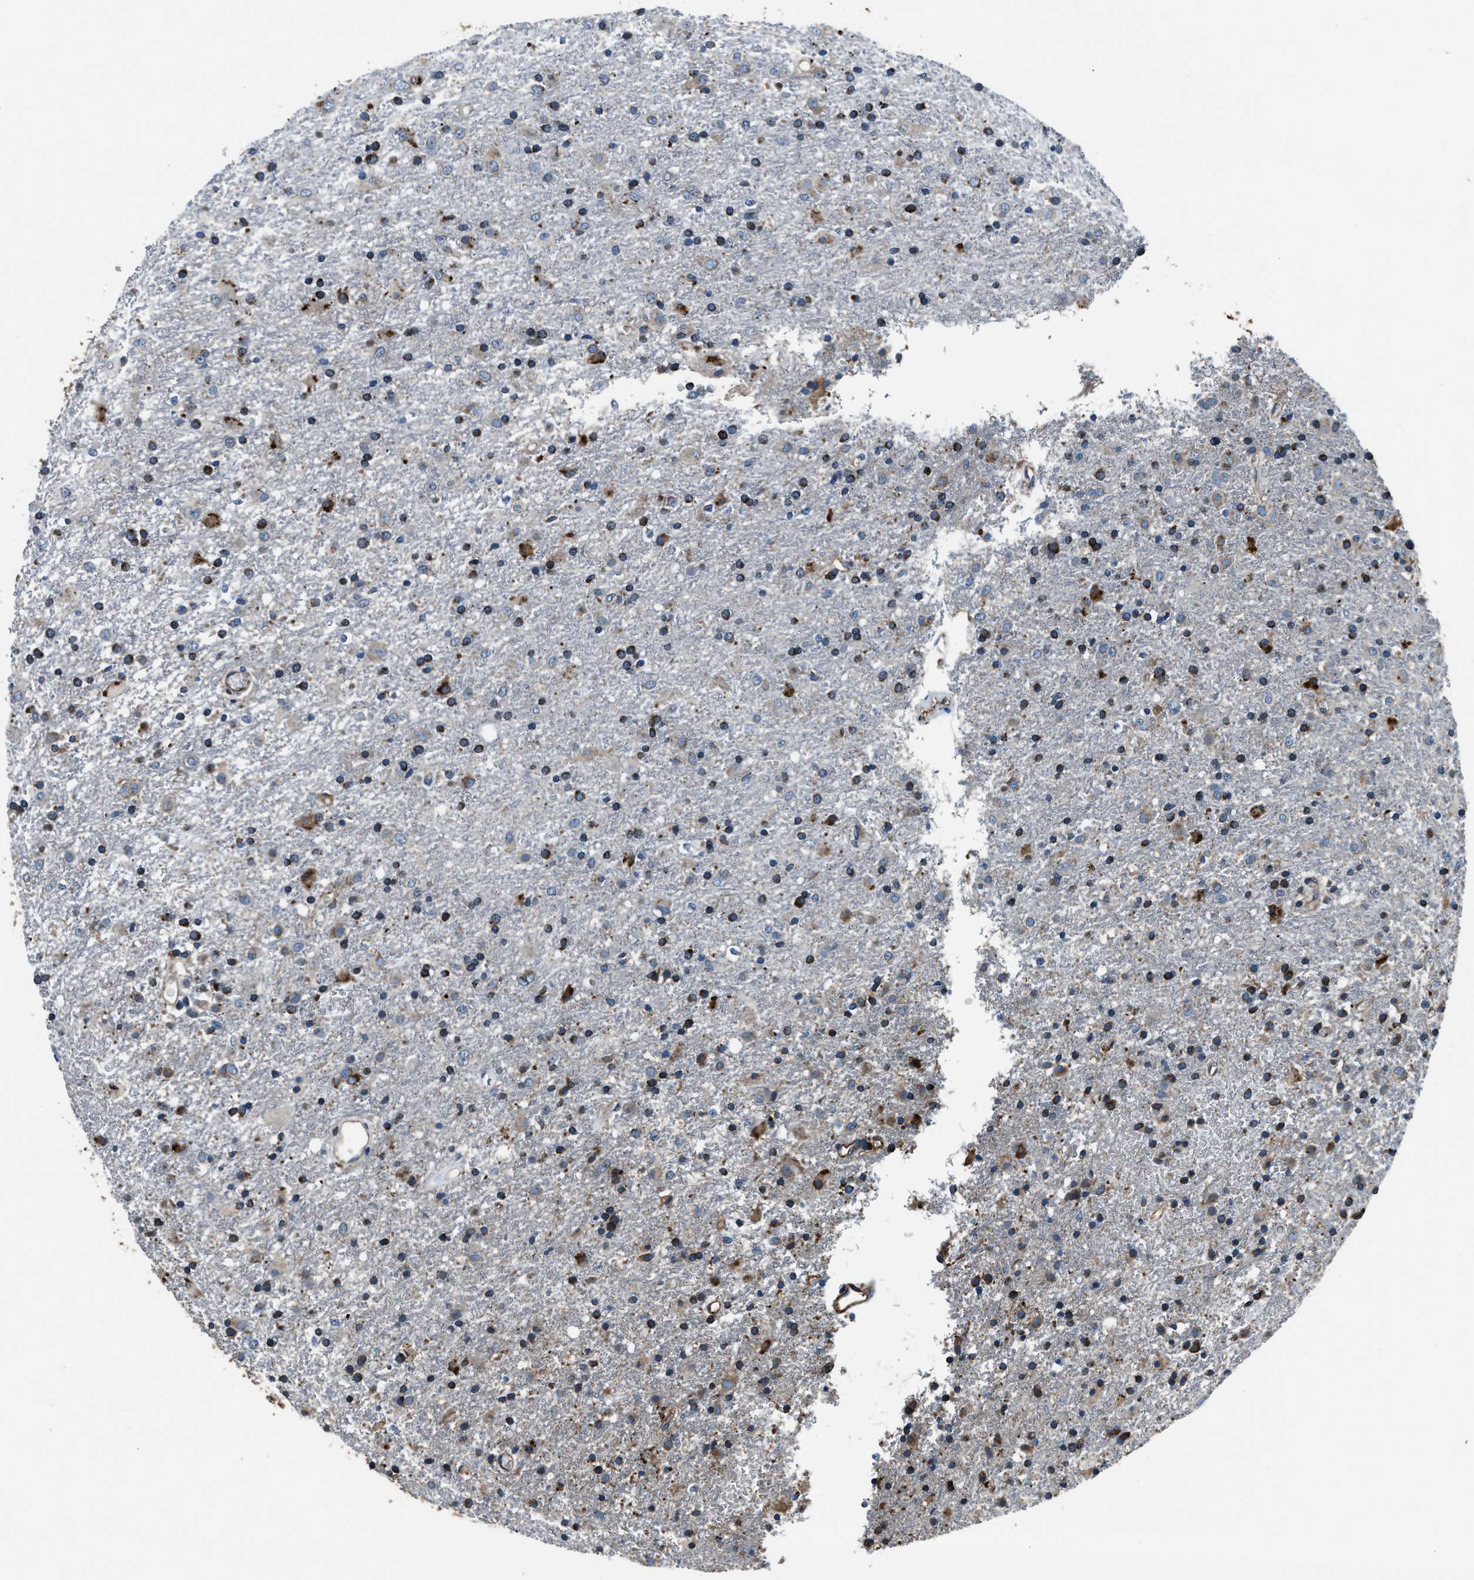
{"staining": {"intensity": "strong", "quantity": "25%-75%", "location": "cytoplasmic/membranous"}, "tissue": "glioma", "cell_type": "Tumor cells", "image_type": "cancer", "snomed": [{"axis": "morphology", "description": "Glioma, malignant, Low grade"}, {"axis": "topography", "description": "Brain"}], "caption": "Immunohistochemistry (IHC) of human glioma exhibits high levels of strong cytoplasmic/membranous expression in about 25%-75% of tumor cells.", "gene": "OGDH", "patient": {"sex": "male", "age": 65}}